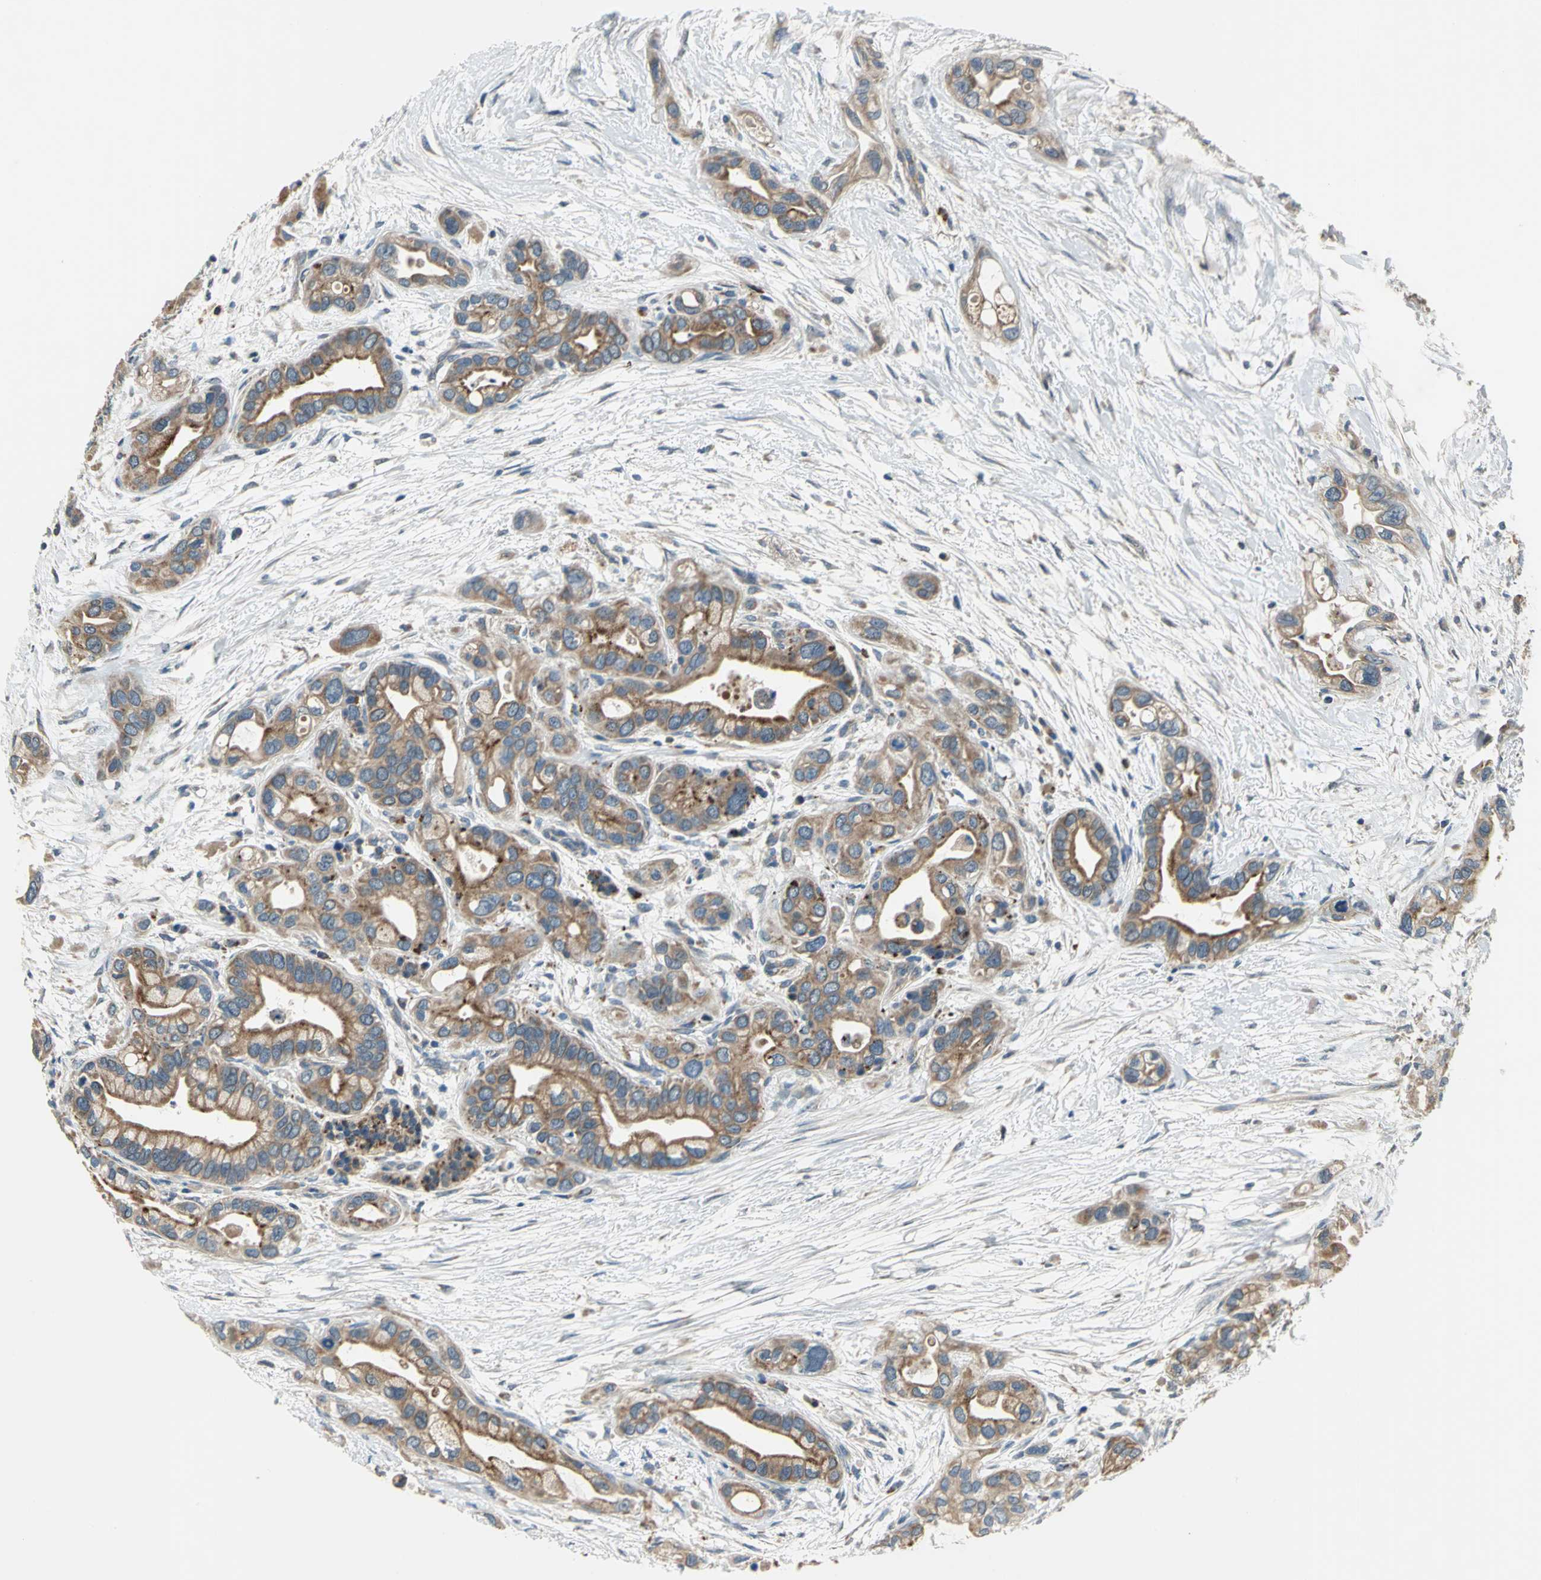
{"staining": {"intensity": "moderate", "quantity": ">75%", "location": "cytoplasmic/membranous"}, "tissue": "pancreatic cancer", "cell_type": "Tumor cells", "image_type": "cancer", "snomed": [{"axis": "morphology", "description": "Adenocarcinoma, NOS"}, {"axis": "topography", "description": "Pancreas"}], "caption": "Immunohistochemistry (IHC) histopathology image of neoplastic tissue: human pancreatic cancer stained using immunohistochemistry (IHC) shows medium levels of moderate protein expression localized specifically in the cytoplasmic/membranous of tumor cells, appearing as a cytoplasmic/membranous brown color.", "gene": "TRAK1", "patient": {"sex": "female", "age": 77}}